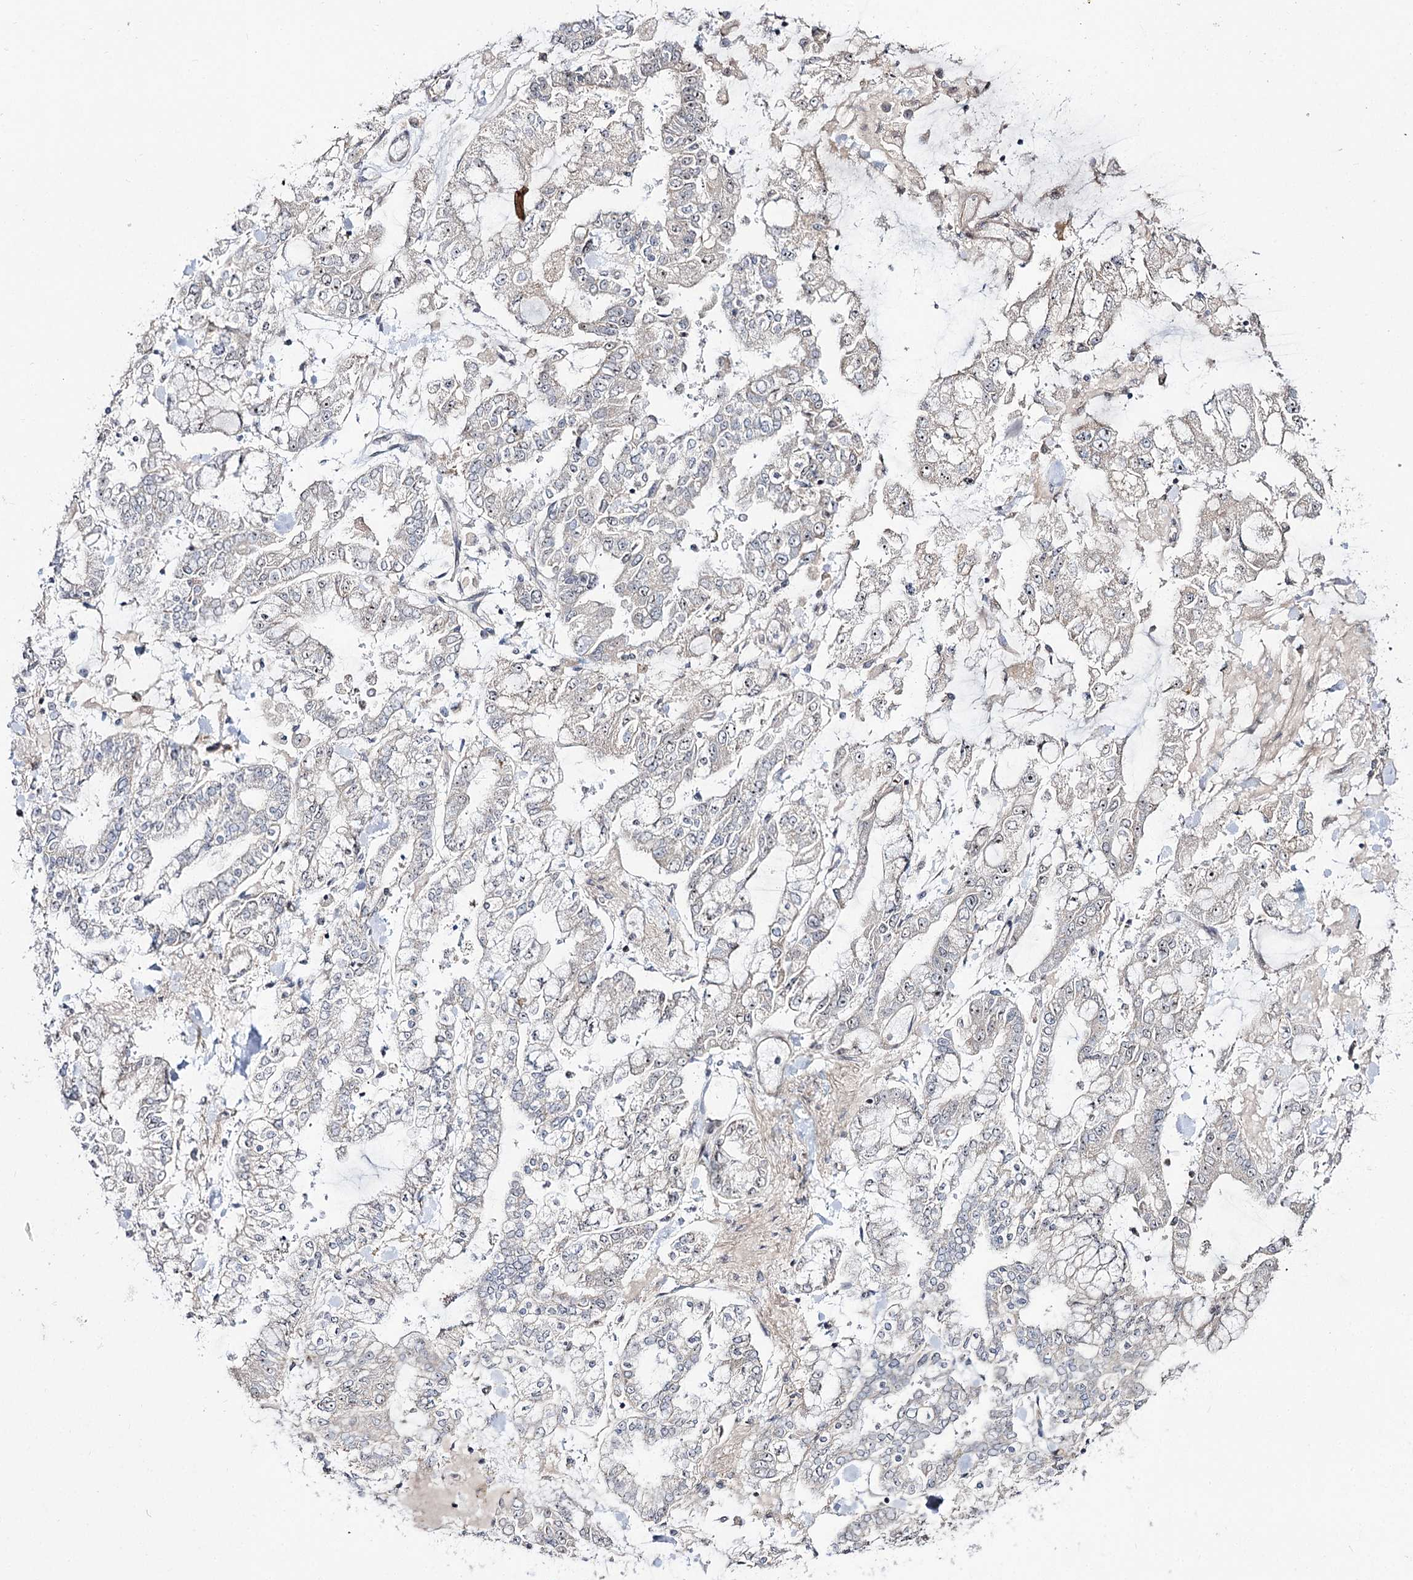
{"staining": {"intensity": "negative", "quantity": "none", "location": "none"}, "tissue": "stomach cancer", "cell_type": "Tumor cells", "image_type": "cancer", "snomed": [{"axis": "morphology", "description": "Normal tissue, NOS"}, {"axis": "morphology", "description": "Adenocarcinoma, NOS"}, {"axis": "topography", "description": "Stomach, upper"}, {"axis": "topography", "description": "Stomach"}], "caption": "DAB (3,3'-diaminobenzidine) immunohistochemical staining of human adenocarcinoma (stomach) exhibits no significant positivity in tumor cells.", "gene": "RRP9", "patient": {"sex": "male", "age": 76}}